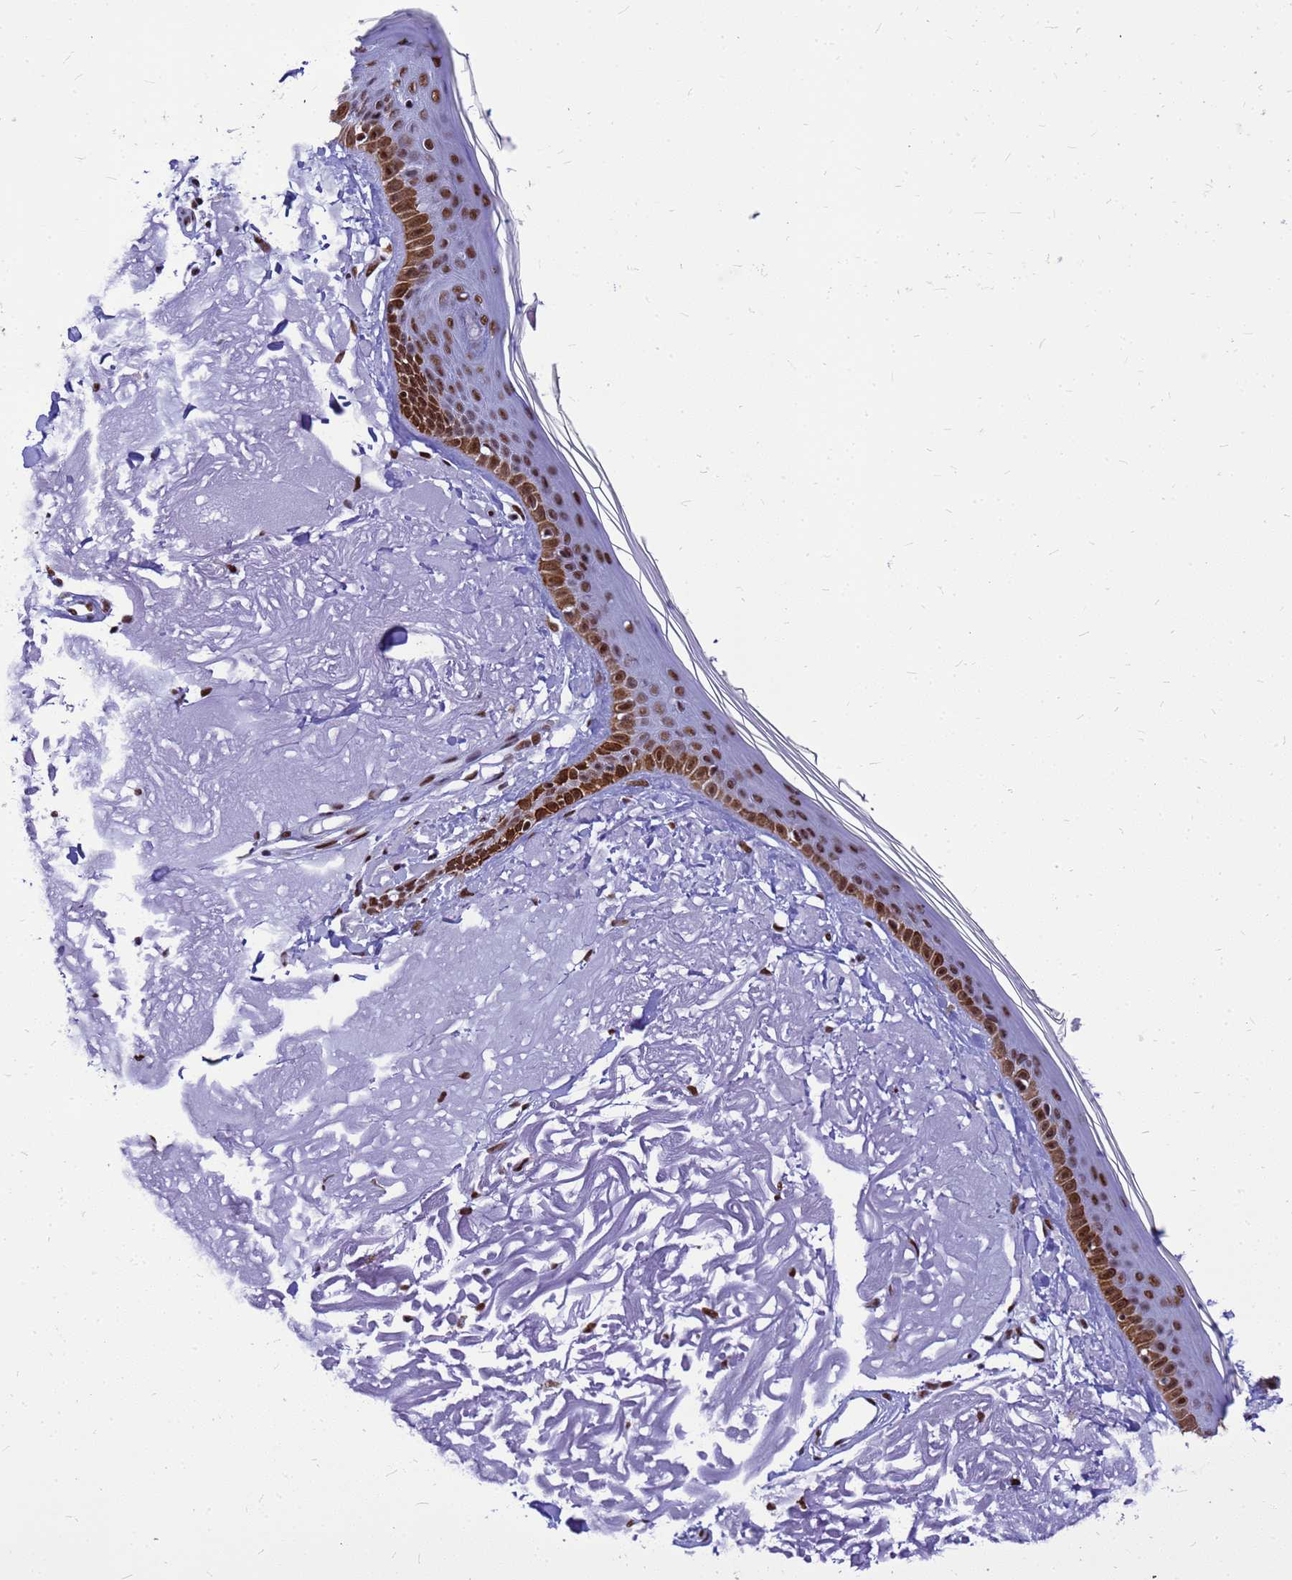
{"staining": {"intensity": "moderate", "quantity": ">75%", "location": "nuclear"}, "tissue": "skin", "cell_type": "Fibroblasts", "image_type": "normal", "snomed": [{"axis": "morphology", "description": "Normal tissue, NOS"}, {"axis": "topography", "description": "Skin"}, {"axis": "topography", "description": "Skeletal muscle"}], "caption": "A brown stain highlights moderate nuclear positivity of a protein in fibroblasts of benign human skin. (DAB = brown stain, brightfield microscopy at high magnification).", "gene": "SART3", "patient": {"sex": "male", "age": 83}}